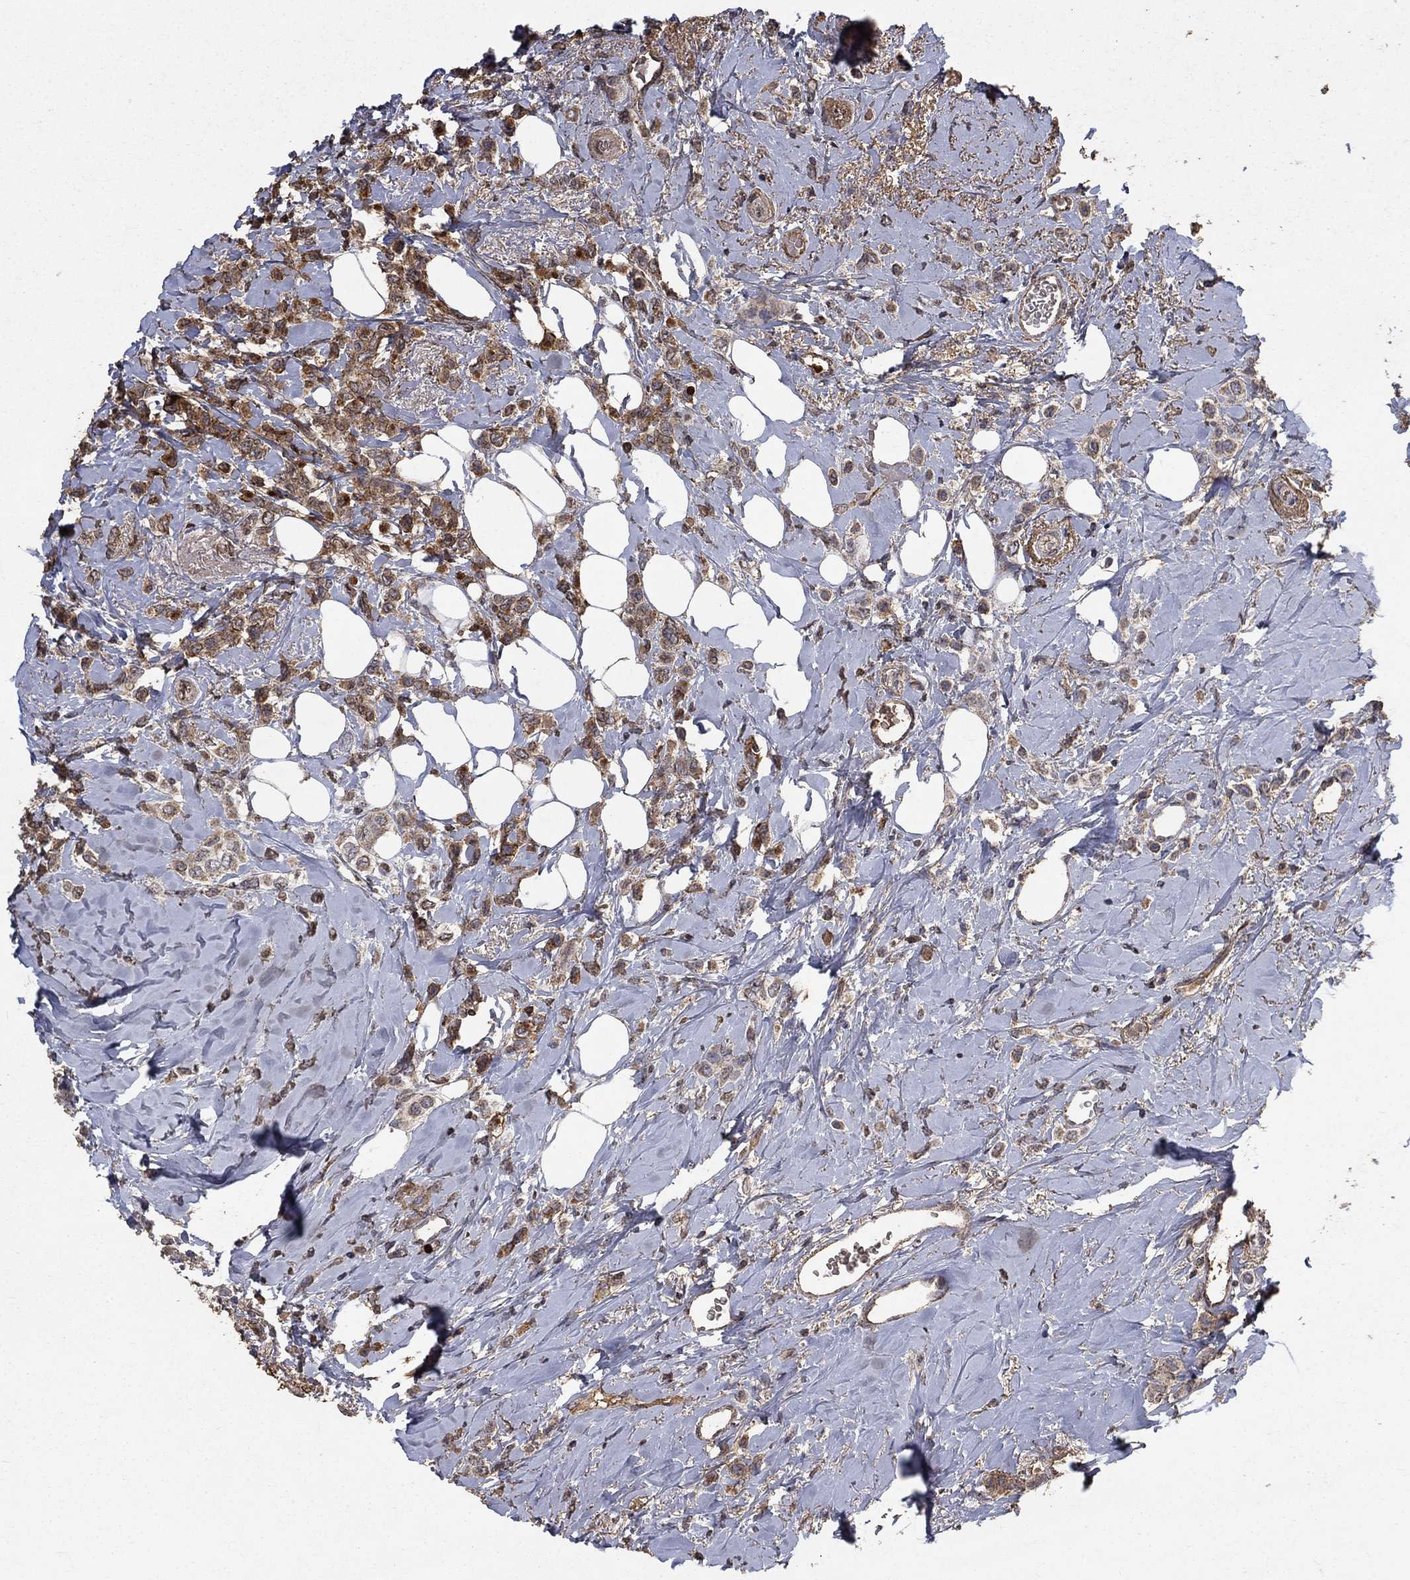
{"staining": {"intensity": "strong", "quantity": "25%-75%", "location": "cytoplasmic/membranous,nuclear"}, "tissue": "breast cancer", "cell_type": "Tumor cells", "image_type": "cancer", "snomed": [{"axis": "morphology", "description": "Lobular carcinoma"}, {"axis": "topography", "description": "Breast"}], "caption": "High-magnification brightfield microscopy of breast cancer stained with DAB (brown) and counterstained with hematoxylin (blue). tumor cells exhibit strong cytoplasmic/membranous and nuclear expression is identified in about25%-75% of cells. (Brightfield microscopy of DAB IHC at high magnification).", "gene": "CD24", "patient": {"sex": "female", "age": 66}}